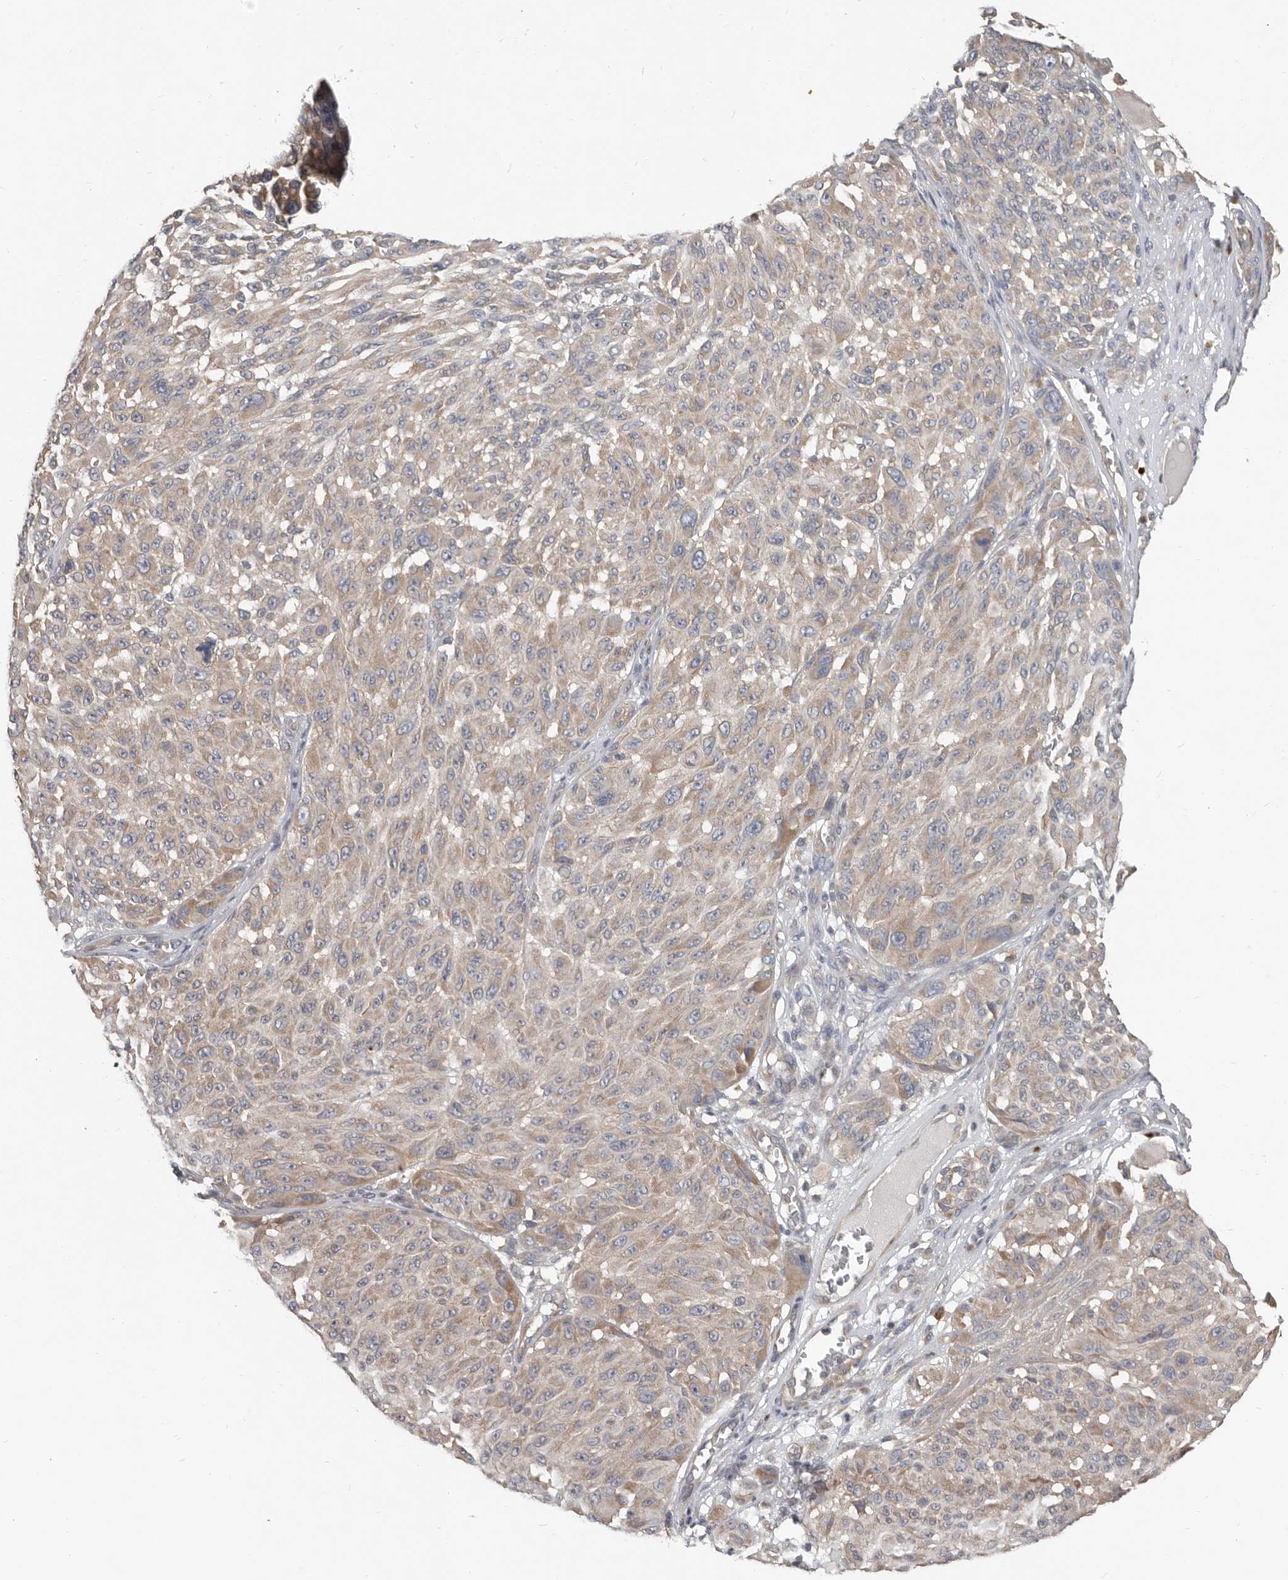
{"staining": {"intensity": "weak", "quantity": "<25%", "location": "cytoplasmic/membranous"}, "tissue": "melanoma", "cell_type": "Tumor cells", "image_type": "cancer", "snomed": [{"axis": "morphology", "description": "Malignant melanoma, NOS"}, {"axis": "topography", "description": "Skin"}], "caption": "Immunohistochemistry (IHC) of human malignant melanoma exhibits no expression in tumor cells.", "gene": "AKNAD1", "patient": {"sex": "male", "age": 83}}